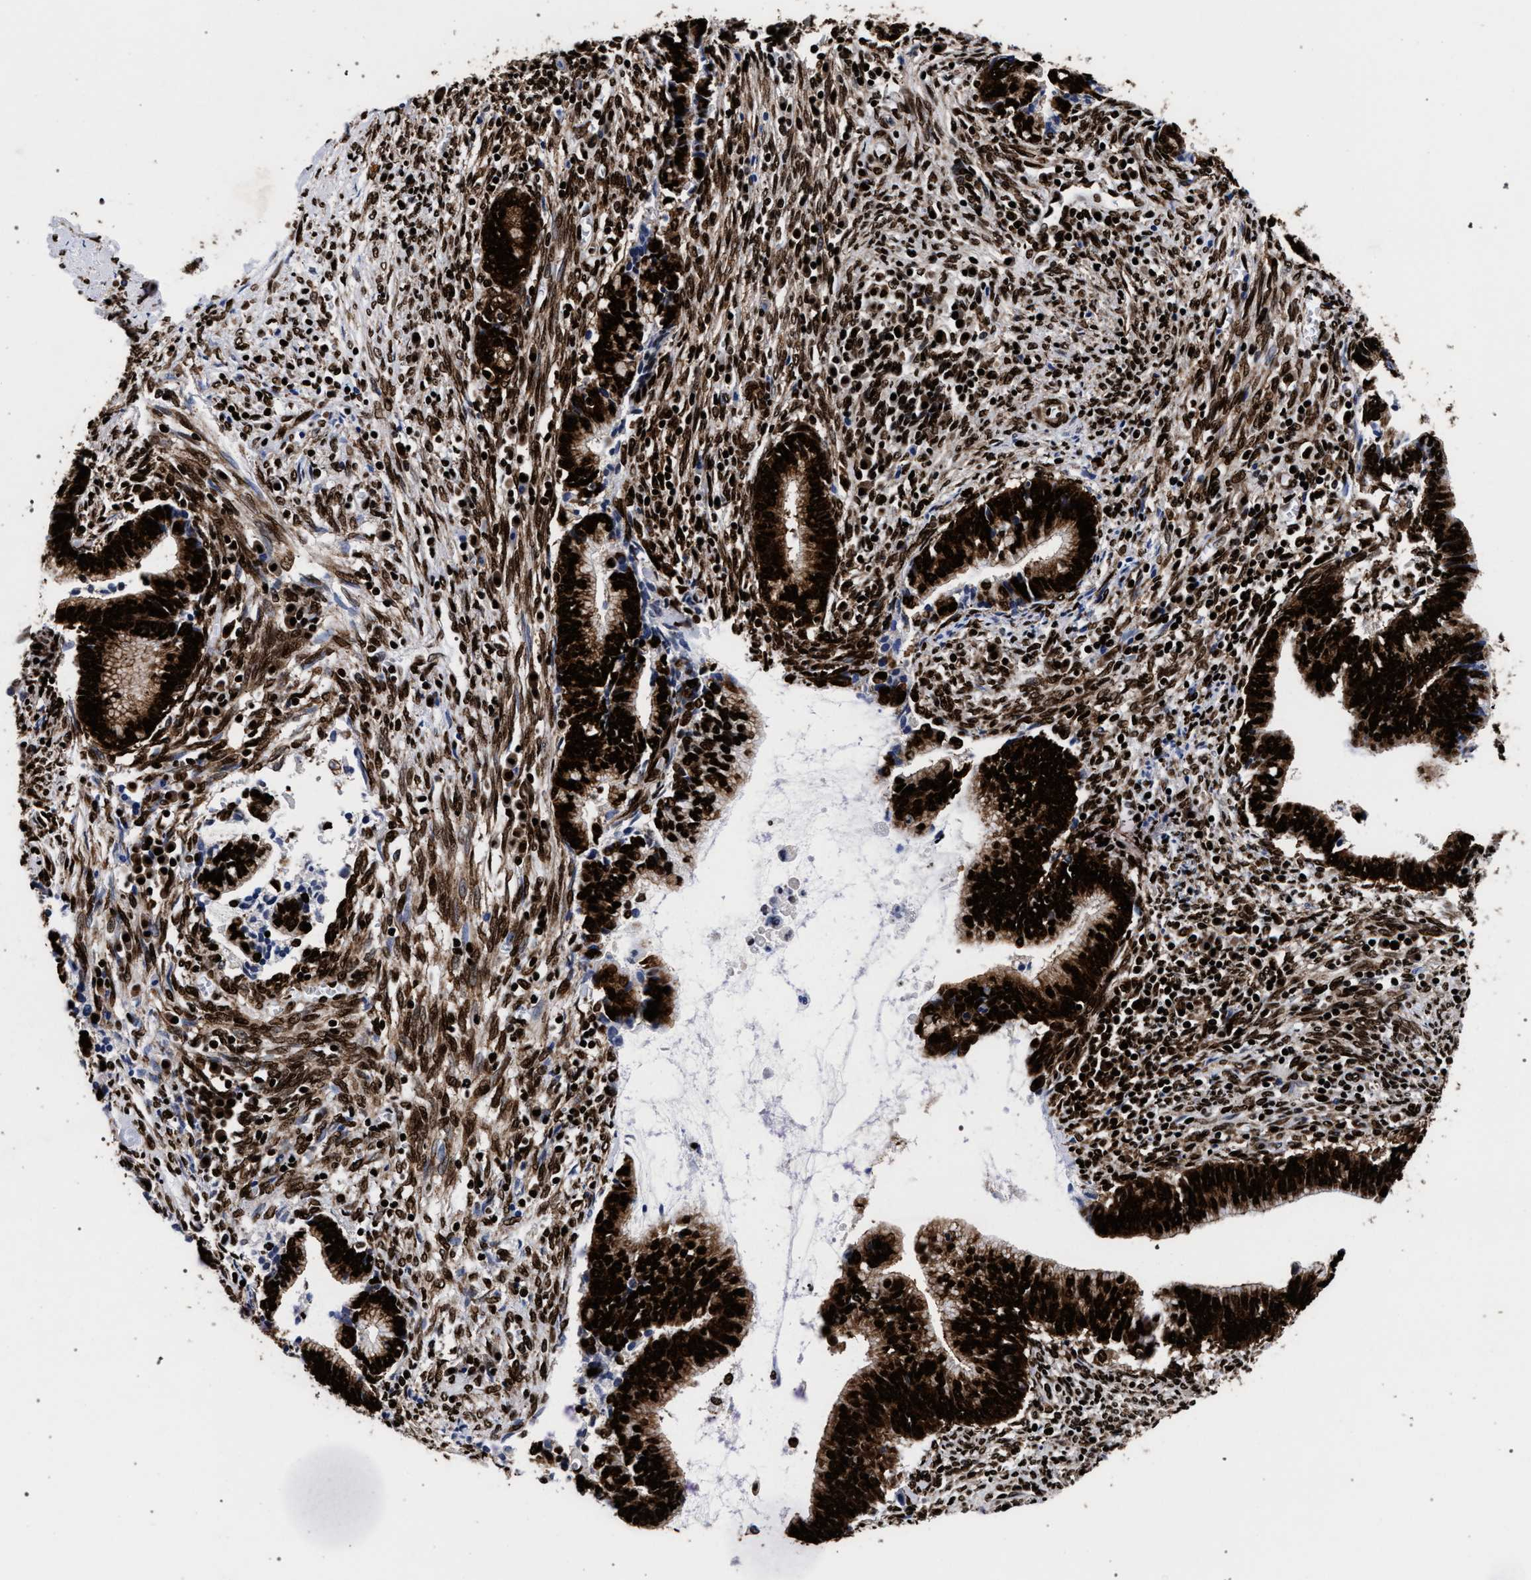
{"staining": {"intensity": "strong", "quantity": ">75%", "location": "cytoplasmic/membranous,nuclear"}, "tissue": "cervical cancer", "cell_type": "Tumor cells", "image_type": "cancer", "snomed": [{"axis": "morphology", "description": "Adenocarcinoma, NOS"}, {"axis": "topography", "description": "Cervix"}], "caption": "Strong cytoplasmic/membranous and nuclear staining for a protein is appreciated in approximately >75% of tumor cells of adenocarcinoma (cervical) using immunohistochemistry (IHC).", "gene": "HNRNPA1", "patient": {"sex": "female", "age": 44}}